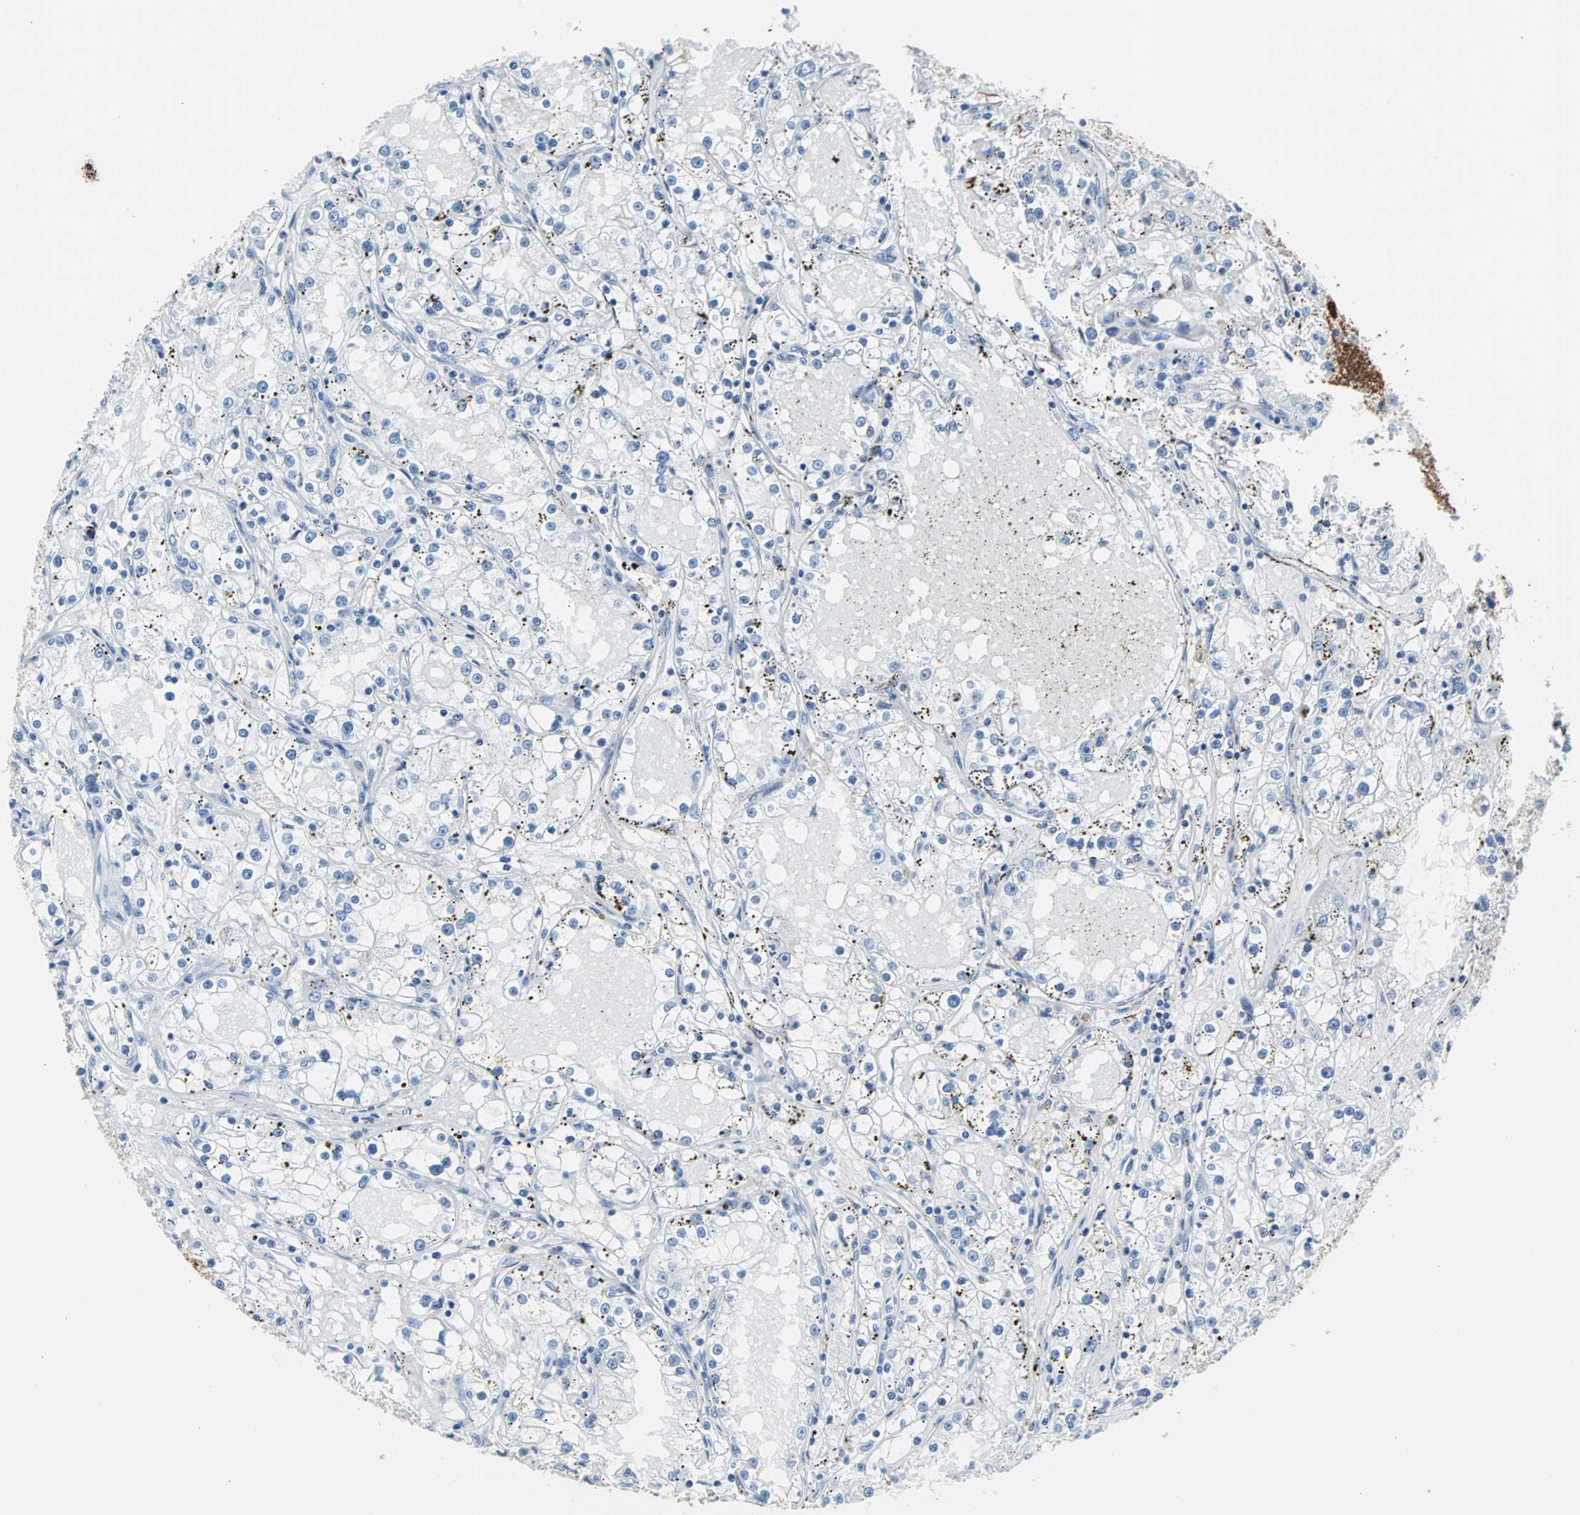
{"staining": {"intensity": "negative", "quantity": "none", "location": "none"}, "tissue": "renal cancer", "cell_type": "Tumor cells", "image_type": "cancer", "snomed": [{"axis": "morphology", "description": "Adenocarcinoma, NOS"}, {"axis": "topography", "description": "Kidney"}], "caption": "Tumor cells are negative for protein expression in human renal cancer.", "gene": "KRT7", "patient": {"sex": "male", "age": 56}}